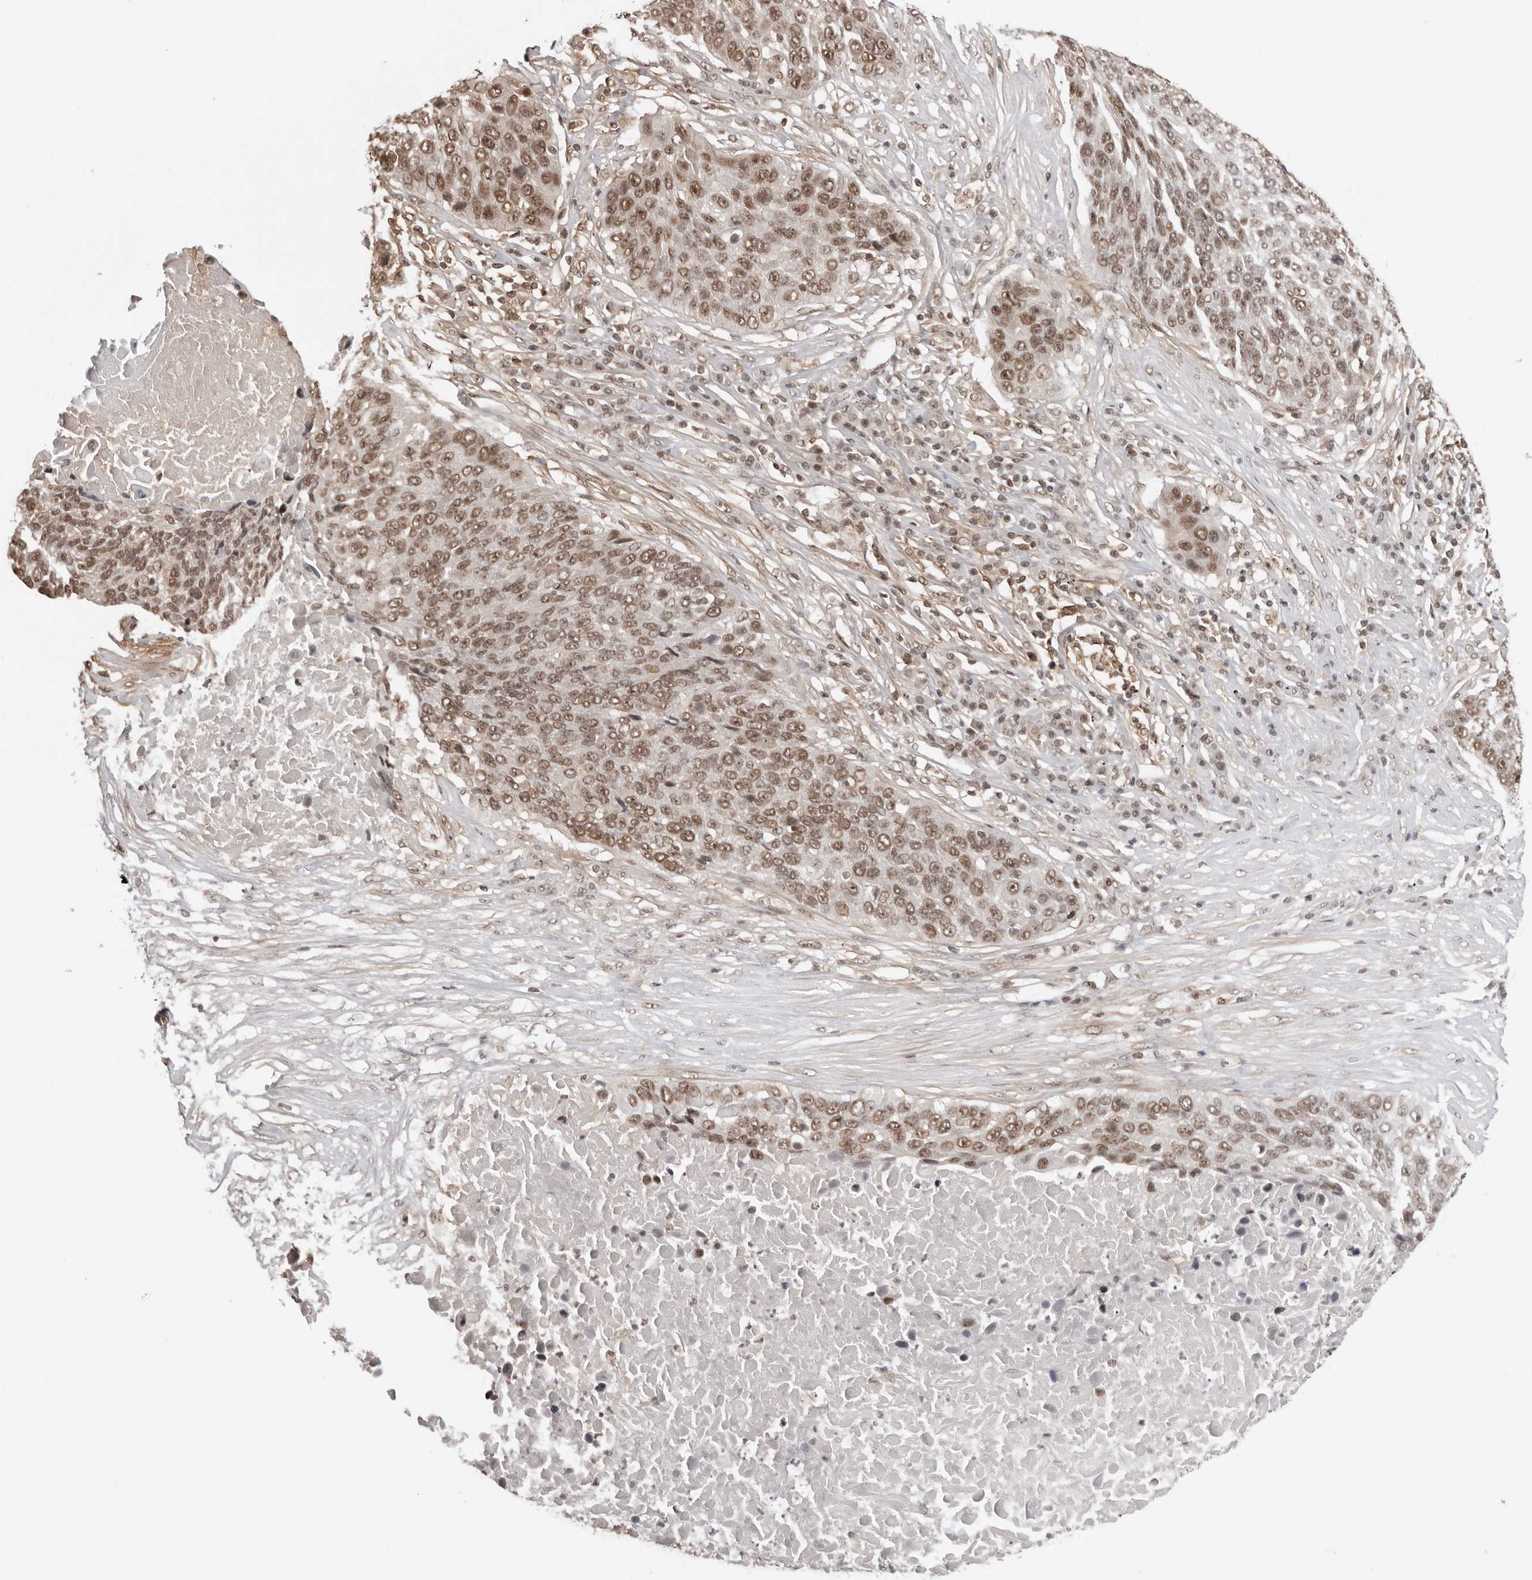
{"staining": {"intensity": "moderate", "quantity": ">75%", "location": "nuclear"}, "tissue": "lung cancer", "cell_type": "Tumor cells", "image_type": "cancer", "snomed": [{"axis": "morphology", "description": "Squamous cell carcinoma, NOS"}, {"axis": "topography", "description": "Lung"}], "caption": "IHC (DAB (3,3'-diaminobenzidine)) staining of human lung cancer (squamous cell carcinoma) shows moderate nuclear protein positivity in approximately >75% of tumor cells. (brown staining indicates protein expression, while blue staining denotes nuclei).", "gene": "SDE2", "patient": {"sex": "male", "age": 66}}